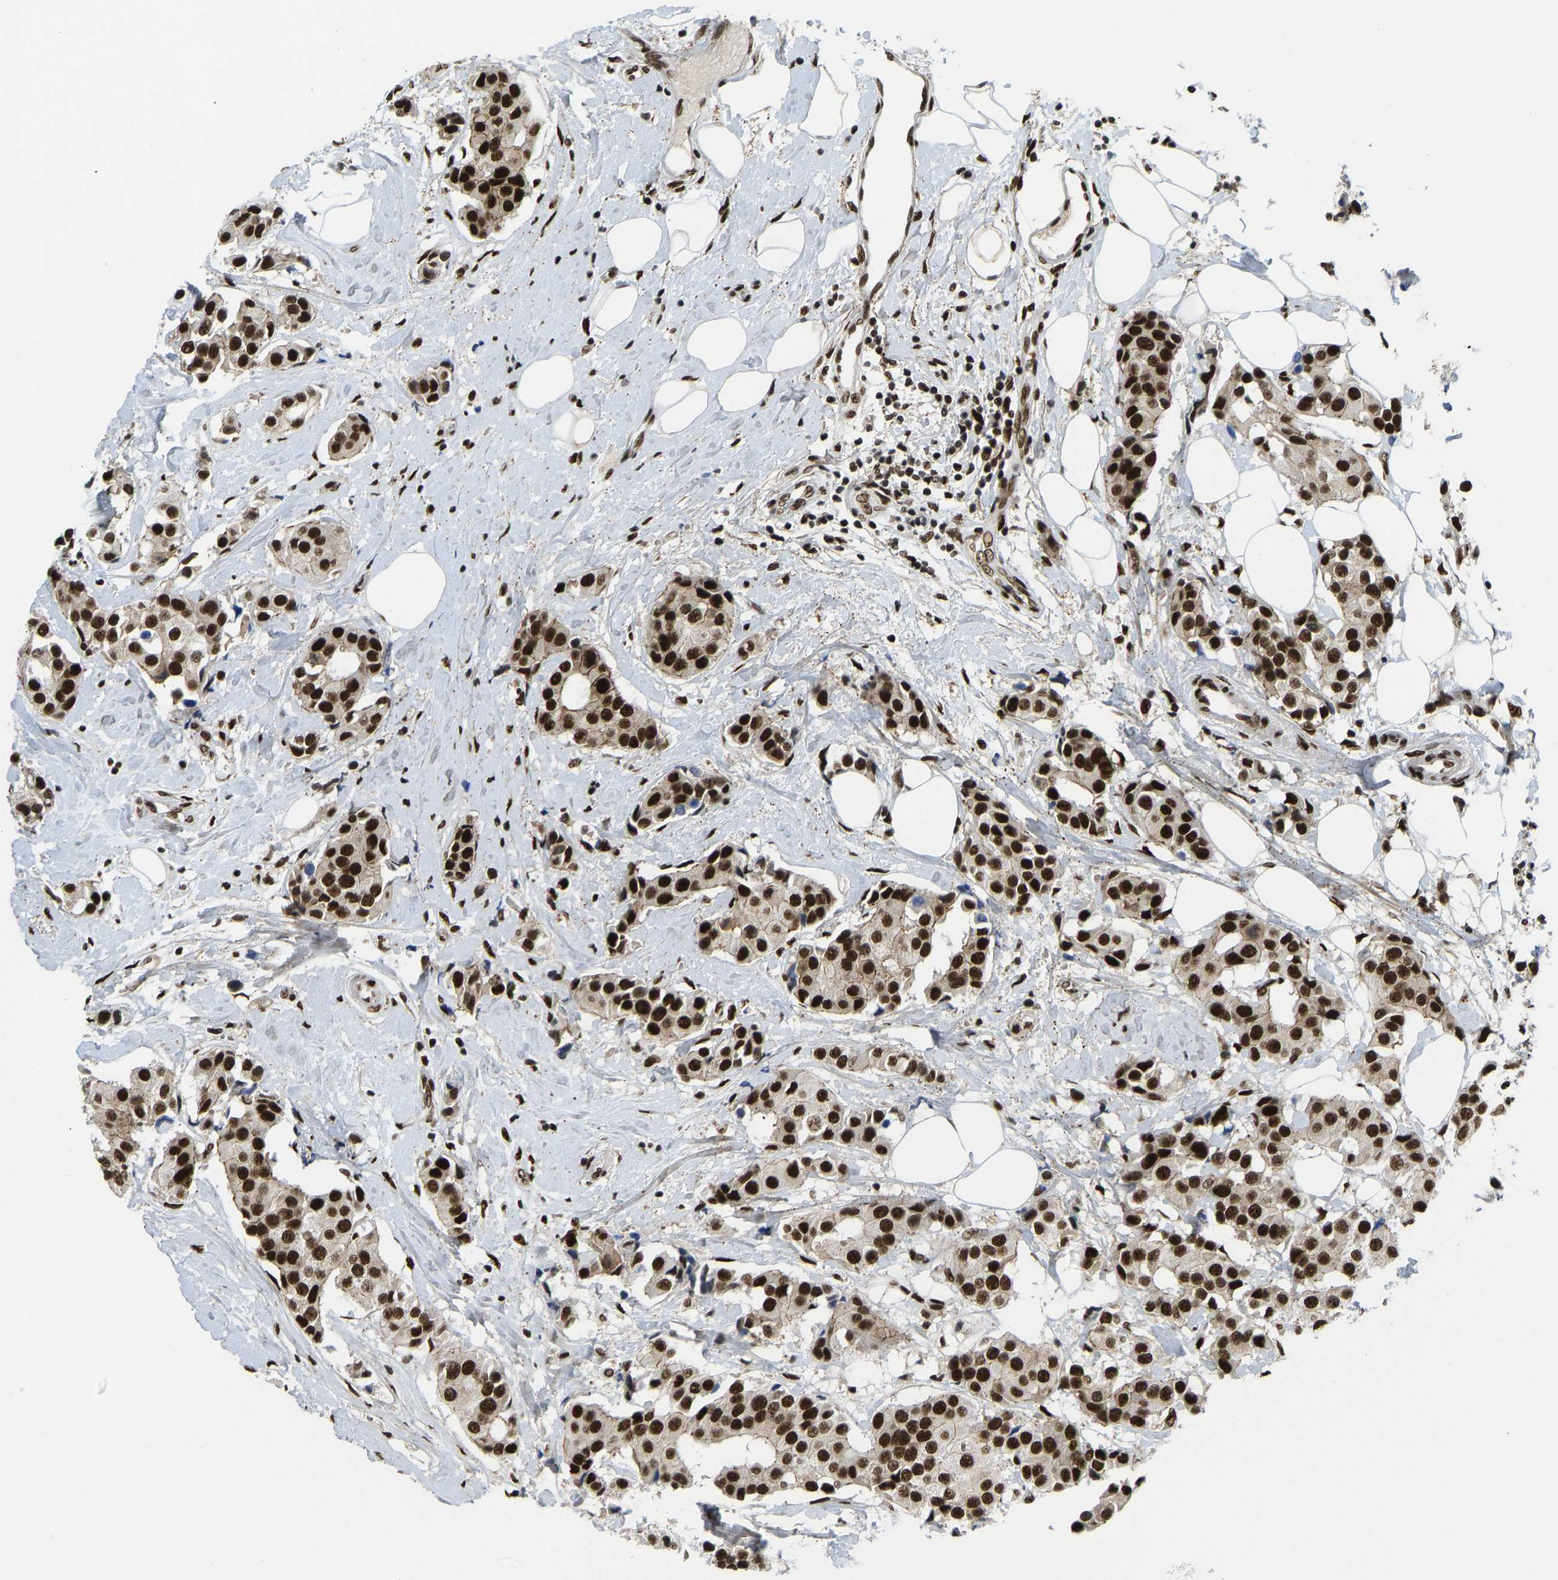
{"staining": {"intensity": "strong", "quantity": ">75%", "location": "nuclear"}, "tissue": "breast cancer", "cell_type": "Tumor cells", "image_type": "cancer", "snomed": [{"axis": "morphology", "description": "Normal tissue, NOS"}, {"axis": "morphology", "description": "Duct carcinoma"}, {"axis": "topography", "description": "Breast"}], "caption": "Intraductal carcinoma (breast) stained for a protein (brown) displays strong nuclear positive staining in approximately >75% of tumor cells.", "gene": "FOXK1", "patient": {"sex": "female", "age": 39}}